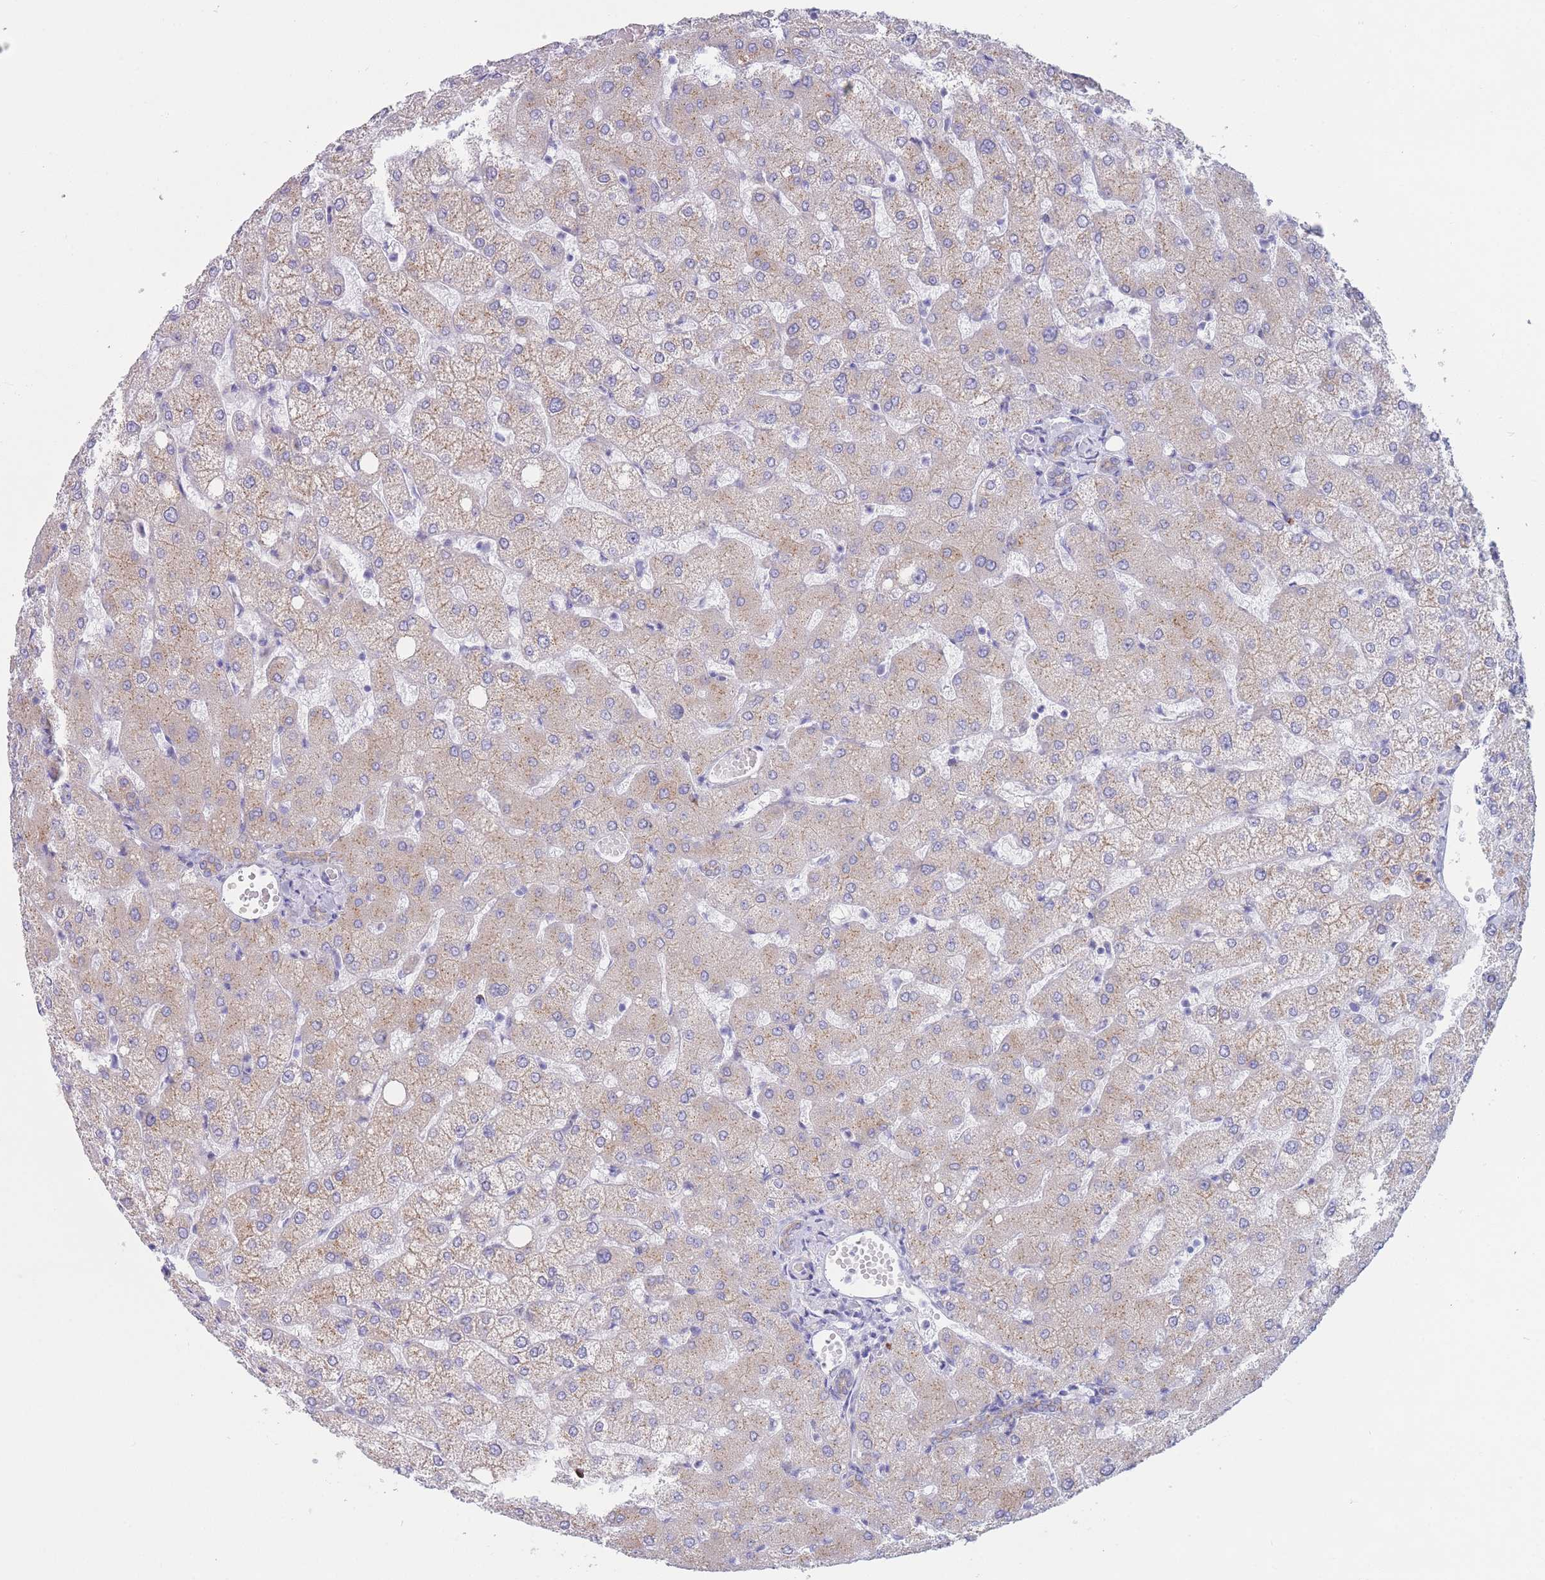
{"staining": {"intensity": "weak", "quantity": "25%-75%", "location": "cytoplasmic/membranous"}, "tissue": "liver", "cell_type": "Cholangiocytes", "image_type": "normal", "snomed": [{"axis": "morphology", "description": "Normal tissue, NOS"}, {"axis": "topography", "description": "Liver"}], "caption": "This is a photomicrograph of IHC staining of unremarkable liver, which shows weak expression in the cytoplasmic/membranous of cholangiocytes.", "gene": "MRPL30", "patient": {"sex": "female", "age": 54}}